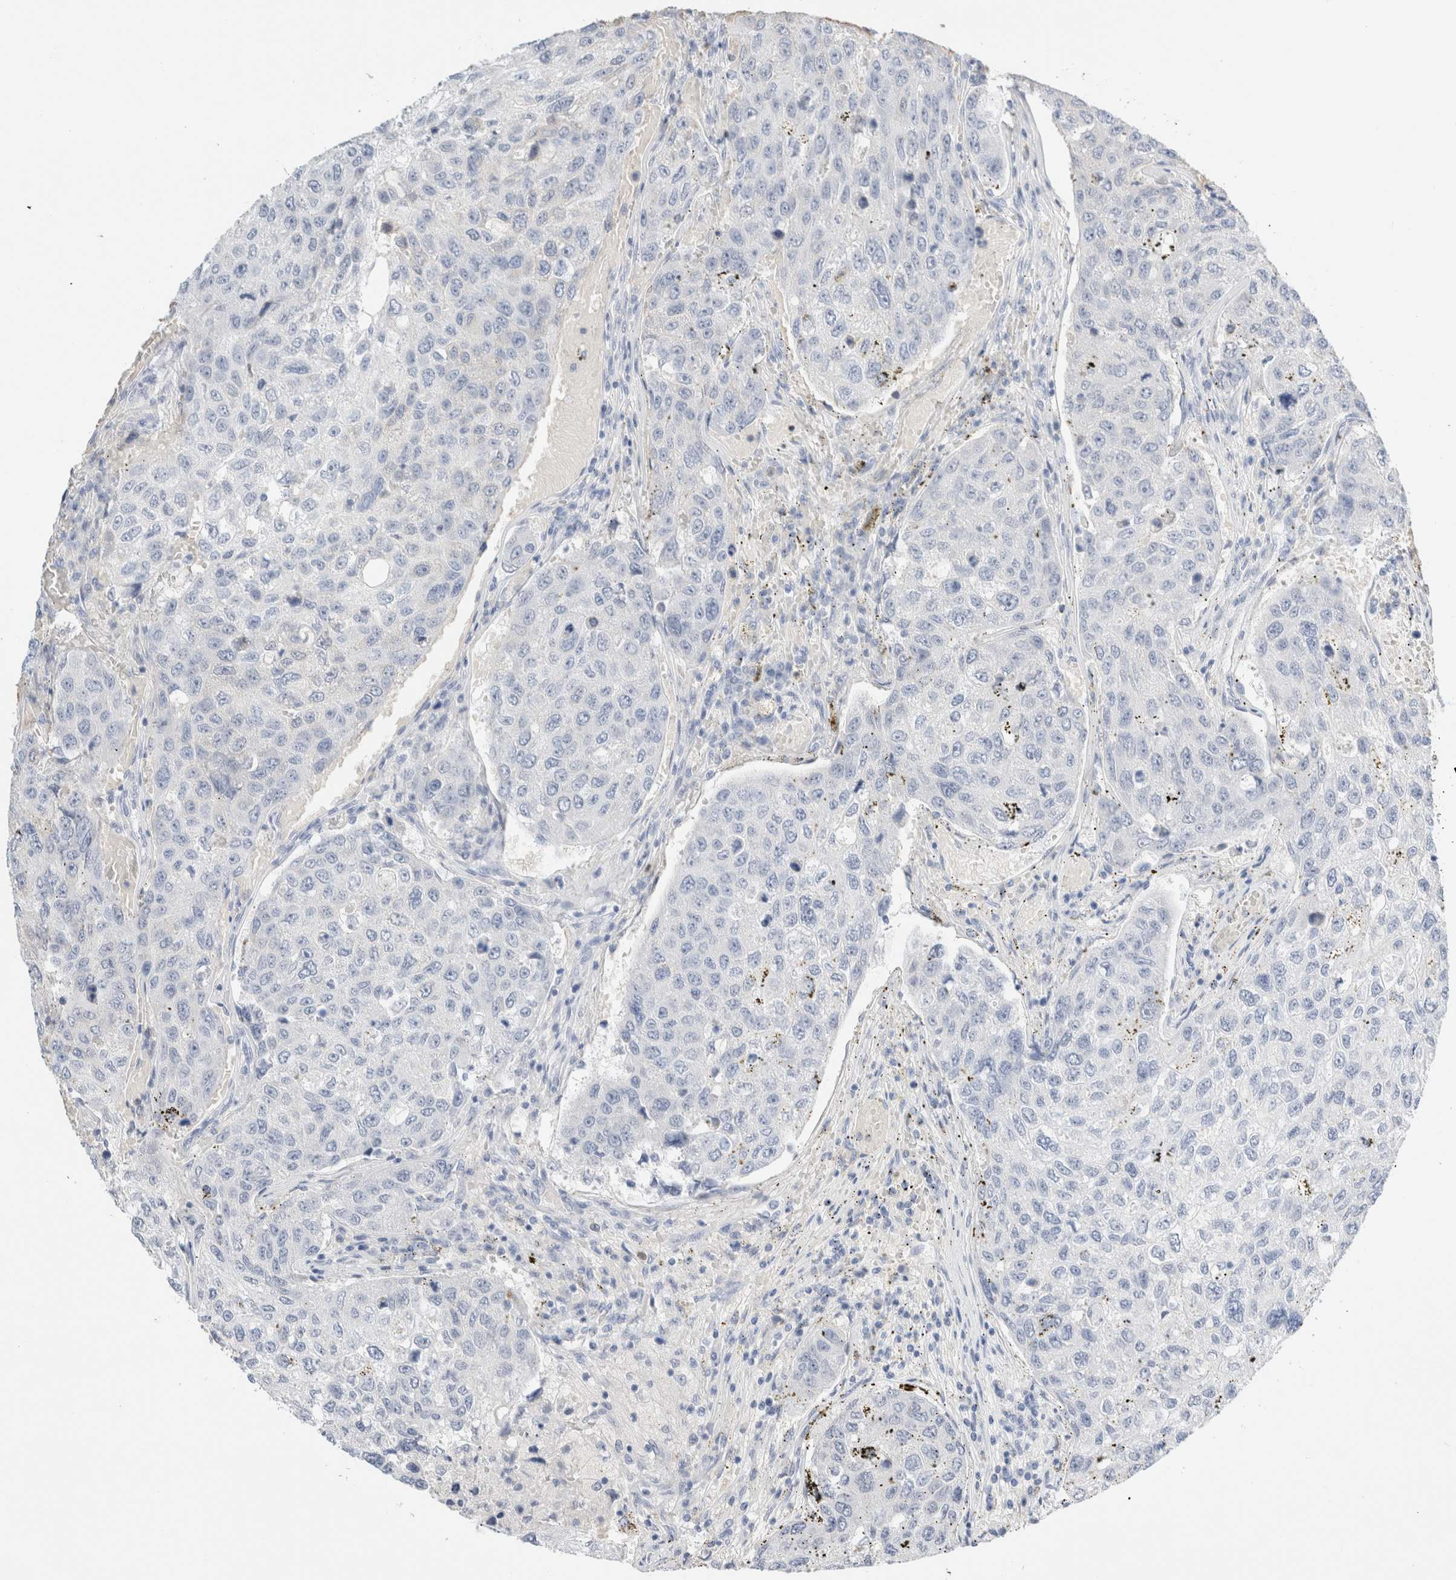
{"staining": {"intensity": "negative", "quantity": "none", "location": "none"}, "tissue": "urothelial cancer", "cell_type": "Tumor cells", "image_type": "cancer", "snomed": [{"axis": "morphology", "description": "Urothelial carcinoma, High grade"}, {"axis": "topography", "description": "Lymph node"}, {"axis": "topography", "description": "Urinary bladder"}], "caption": "This is an immunohistochemistry (IHC) micrograph of human urothelial cancer. There is no positivity in tumor cells.", "gene": "ARG1", "patient": {"sex": "male", "age": 51}}